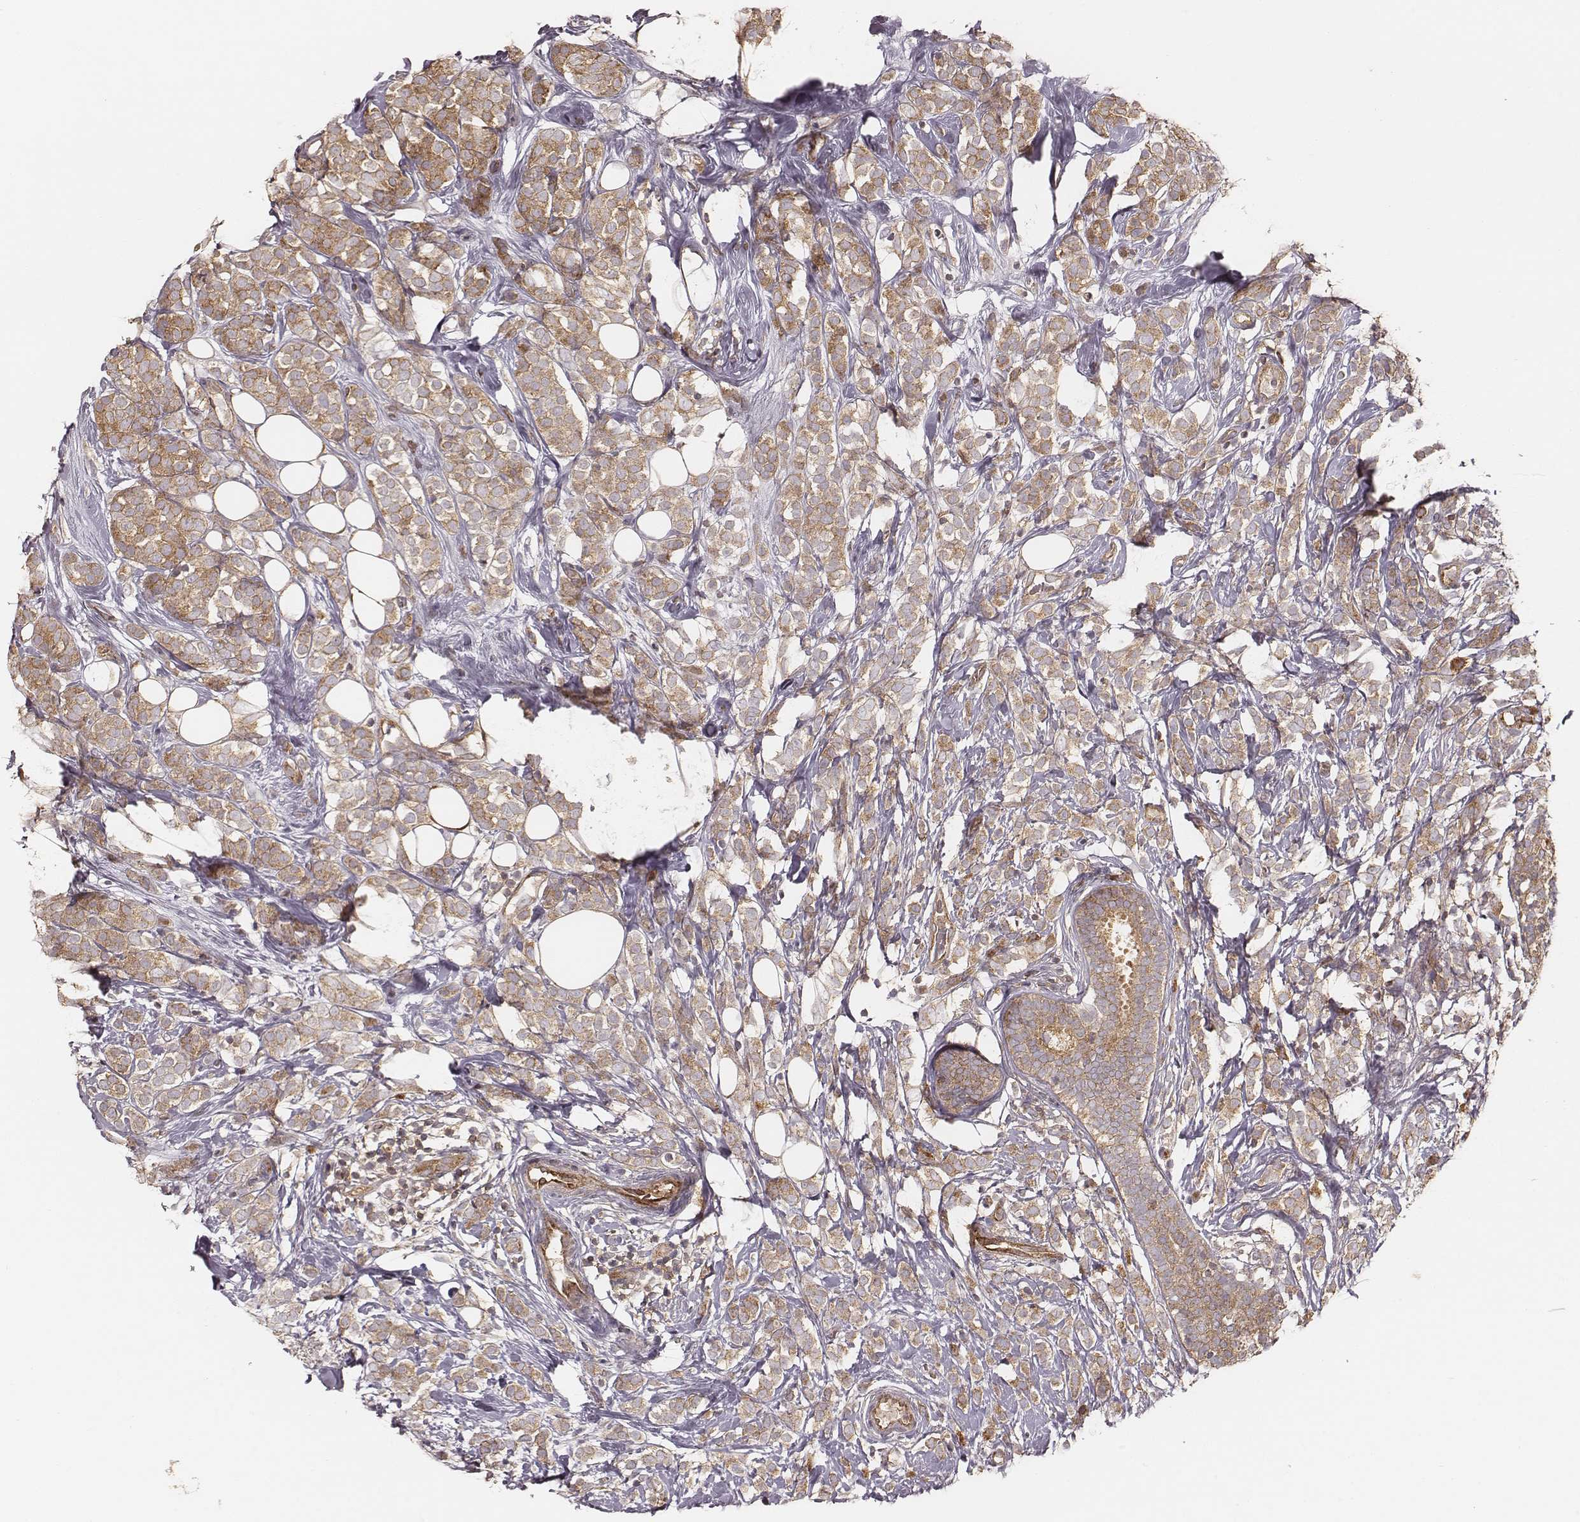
{"staining": {"intensity": "weak", "quantity": ">75%", "location": "cytoplasmic/membranous"}, "tissue": "breast cancer", "cell_type": "Tumor cells", "image_type": "cancer", "snomed": [{"axis": "morphology", "description": "Lobular carcinoma"}, {"axis": "topography", "description": "Breast"}], "caption": "Immunohistochemical staining of breast cancer (lobular carcinoma) exhibits weak cytoplasmic/membranous protein expression in about >75% of tumor cells.", "gene": "CARS1", "patient": {"sex": "female", "age": 49}}